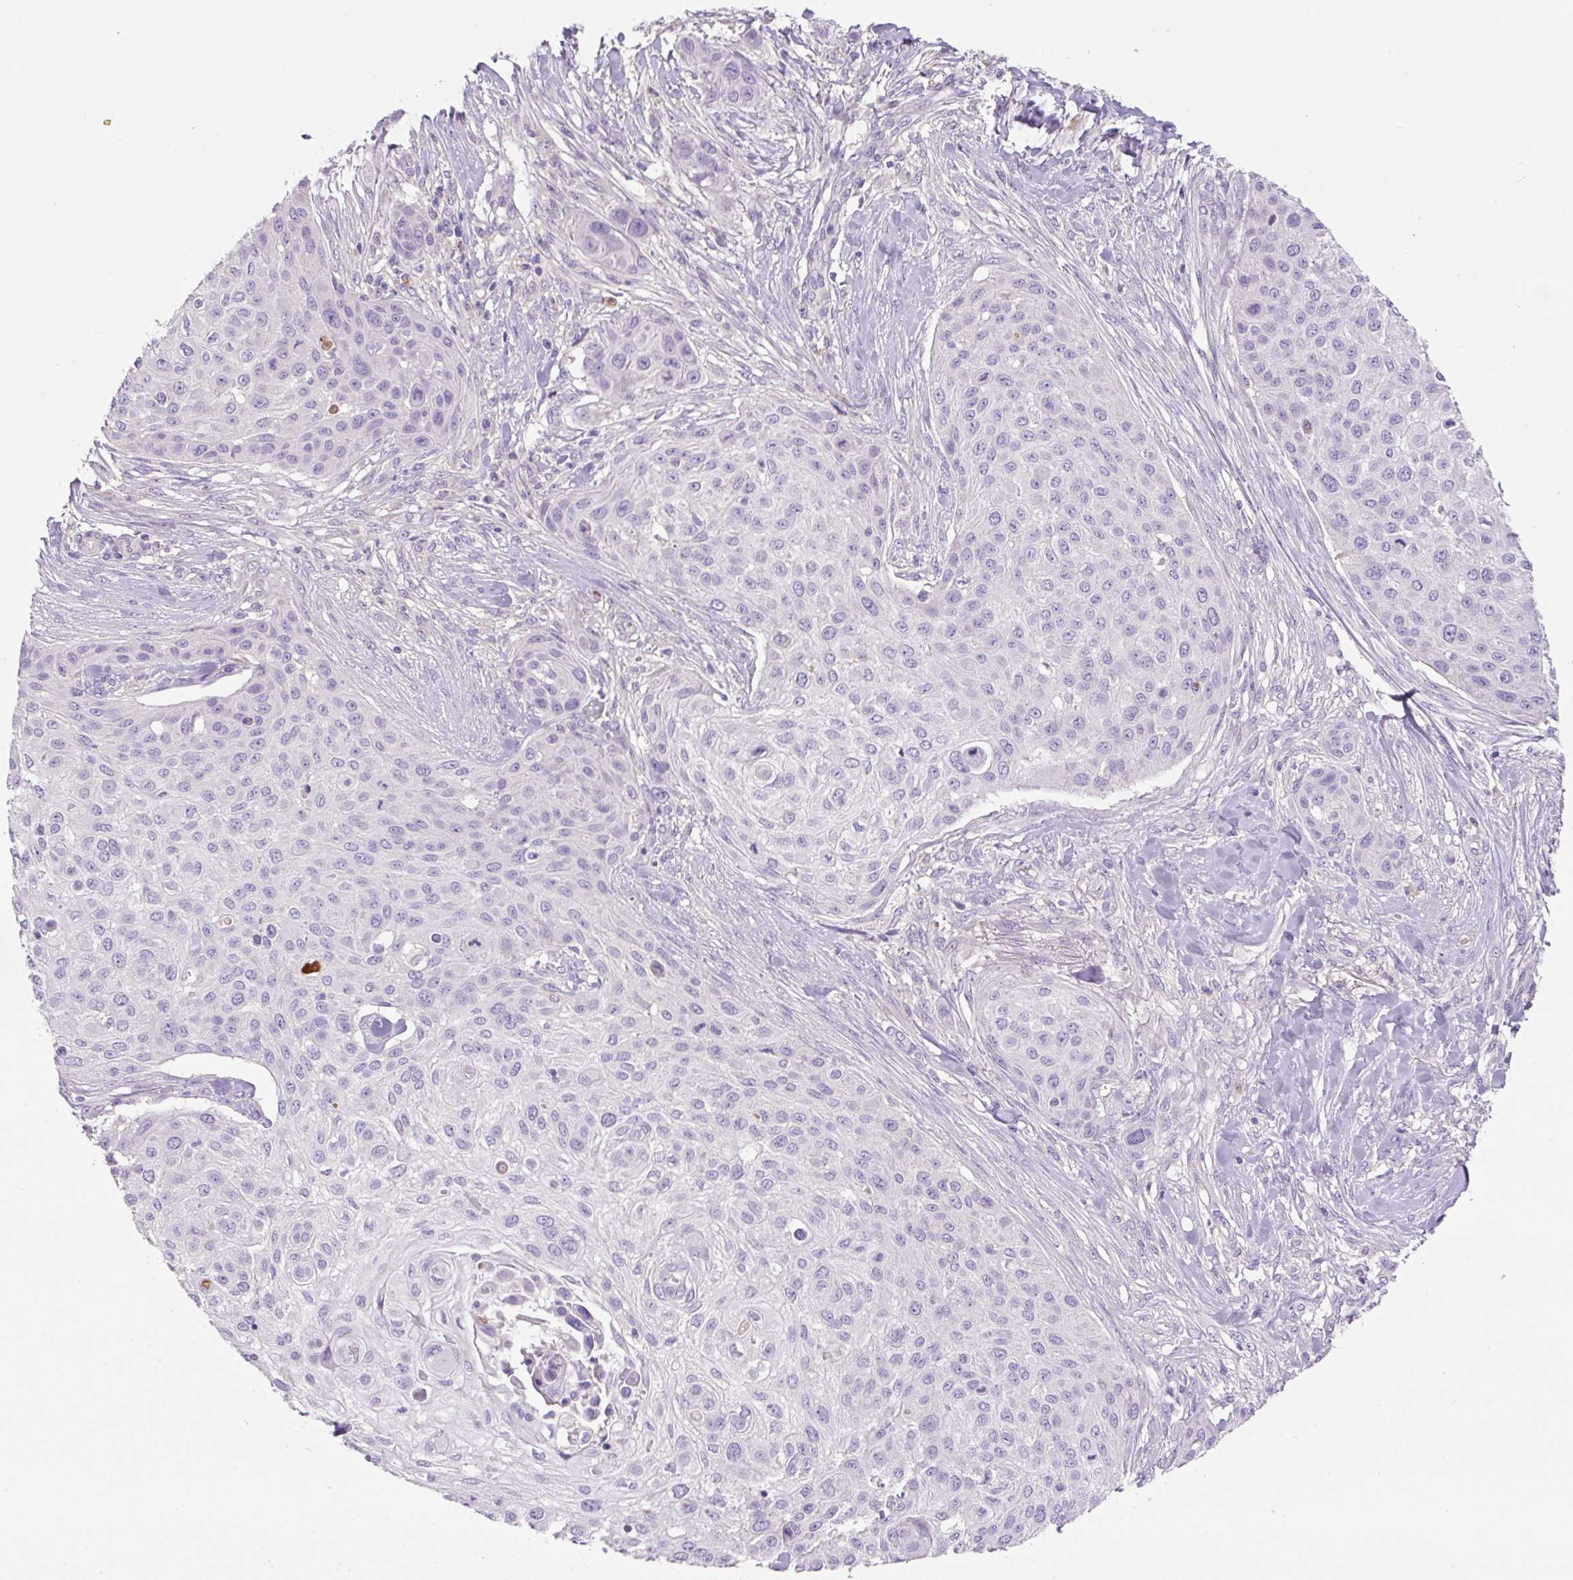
{"staining": {"intensity": "negative", "quantity": "none", "location": "none"}, "tissue": "skin cancer", "cell_type": "Tumor cells", "image_type": "cancer", "snomed": [{"axis": "morphology", "description": "Squamous cell carcinoma, NOS"}, {"axis": "topography", "description": "Skin"}], "caption": "An image of skin cancer stained for a protein demonstrates no brown staining in tumor cells.", "gene": "TDRD15", "patient": {"sex": "female", "age": 87}}